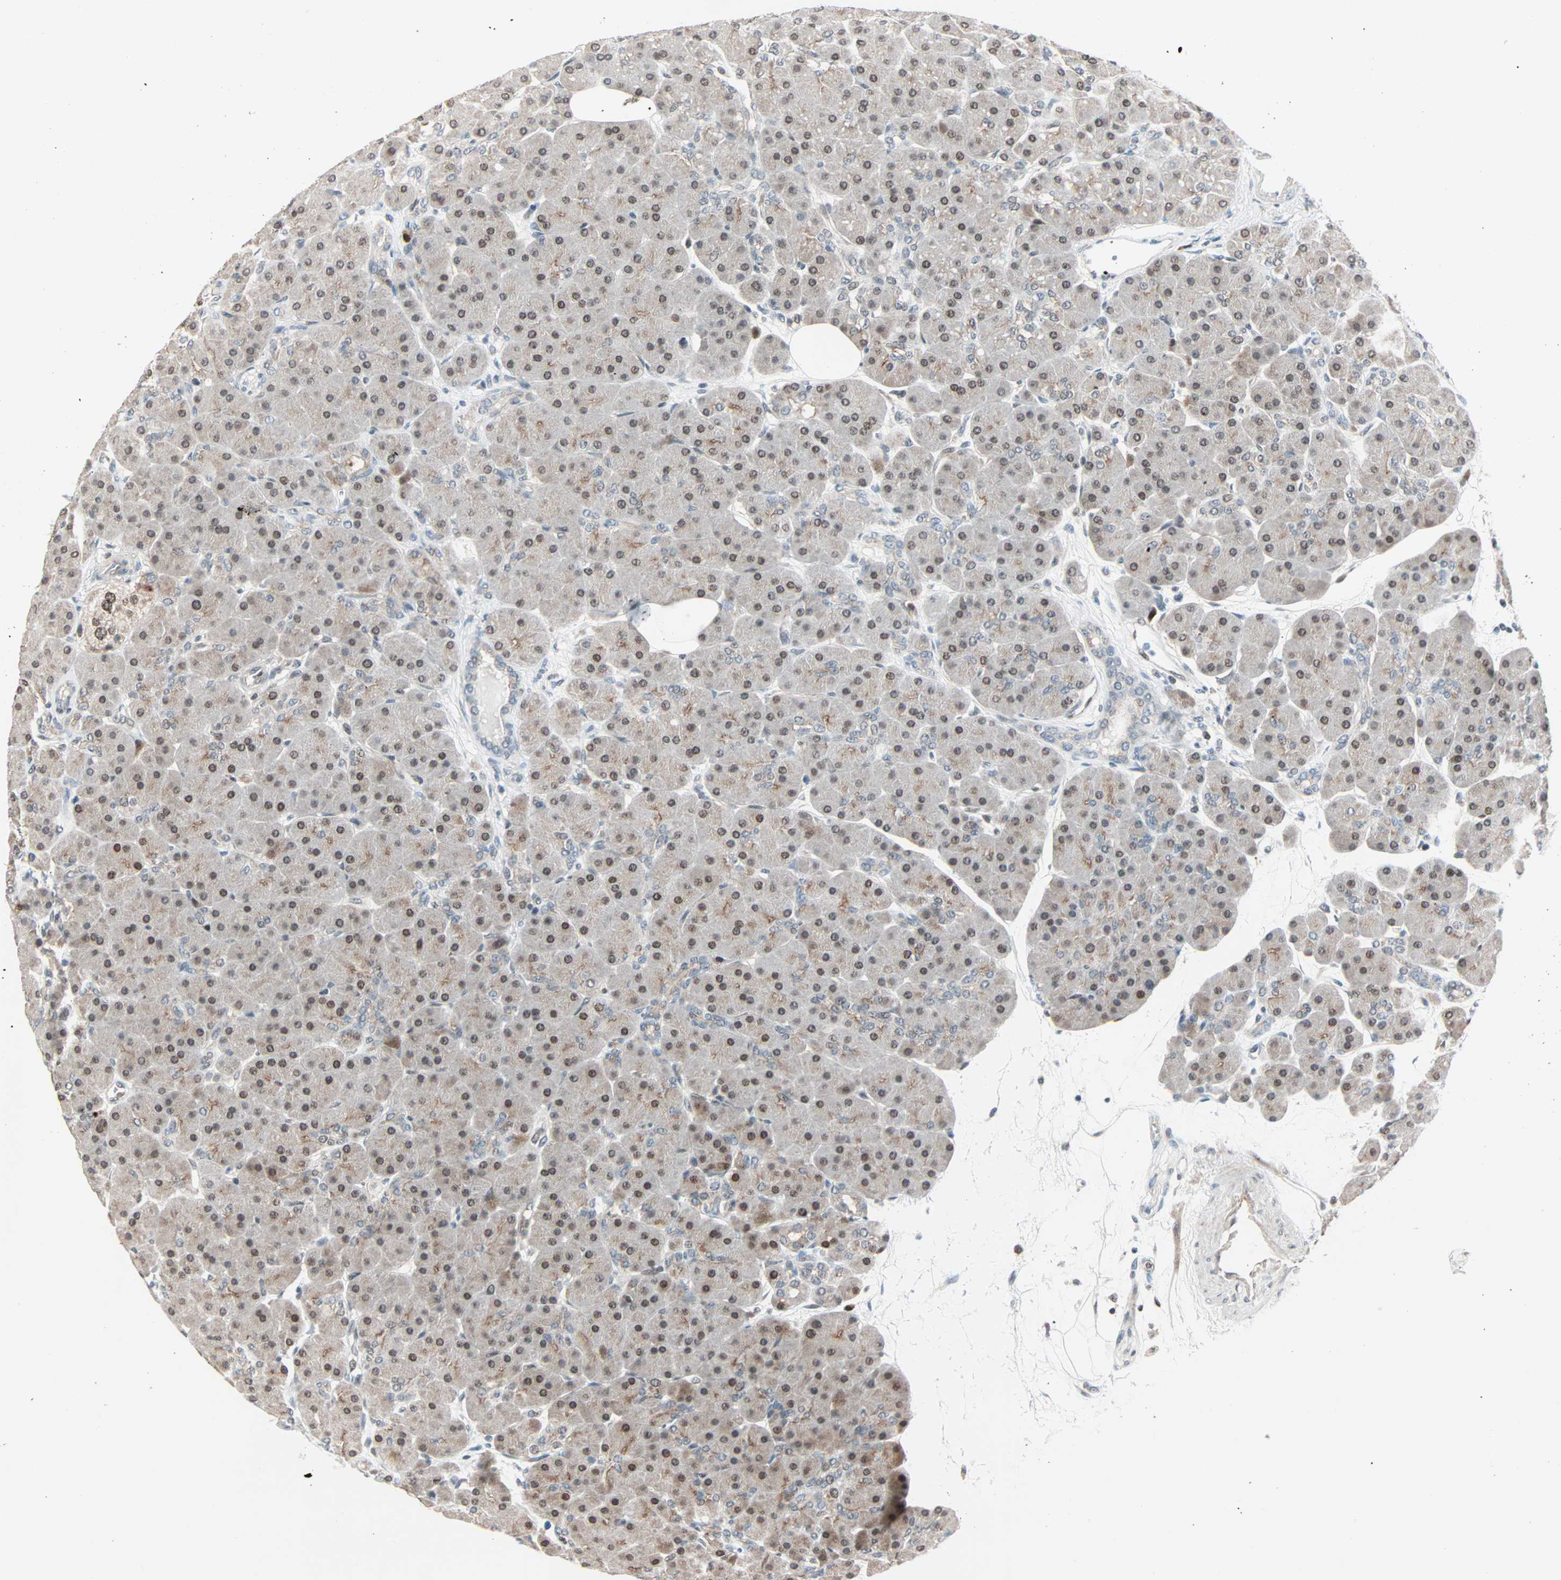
{"staining": {"intensity": "strong", "quantity": "<25%", "location": "cytoplasmic/membranous,nuclear"}, "tissue": "pancreas", "cell_type": "Exocrine glandular cells", "image_type": "normal", "snomed": [{"axis": "morphology", "description": "Normal tissue, NOS"}, {"axis": "topography", "description": "Pancreas"}], "caption": "Protein analysis of unremarkable pancreas shows strong cytoplasmic/membranous,nuclear staining in about <25% of exocrine glandular cells. (Stains: DAB (3,3'-diaminobenzidine) in brown, nuclei in blue, Microscopy: brightfield microscopy at high magnification).", "gene": "CBX4", "patient": {"sex": "male", "age": 66}}